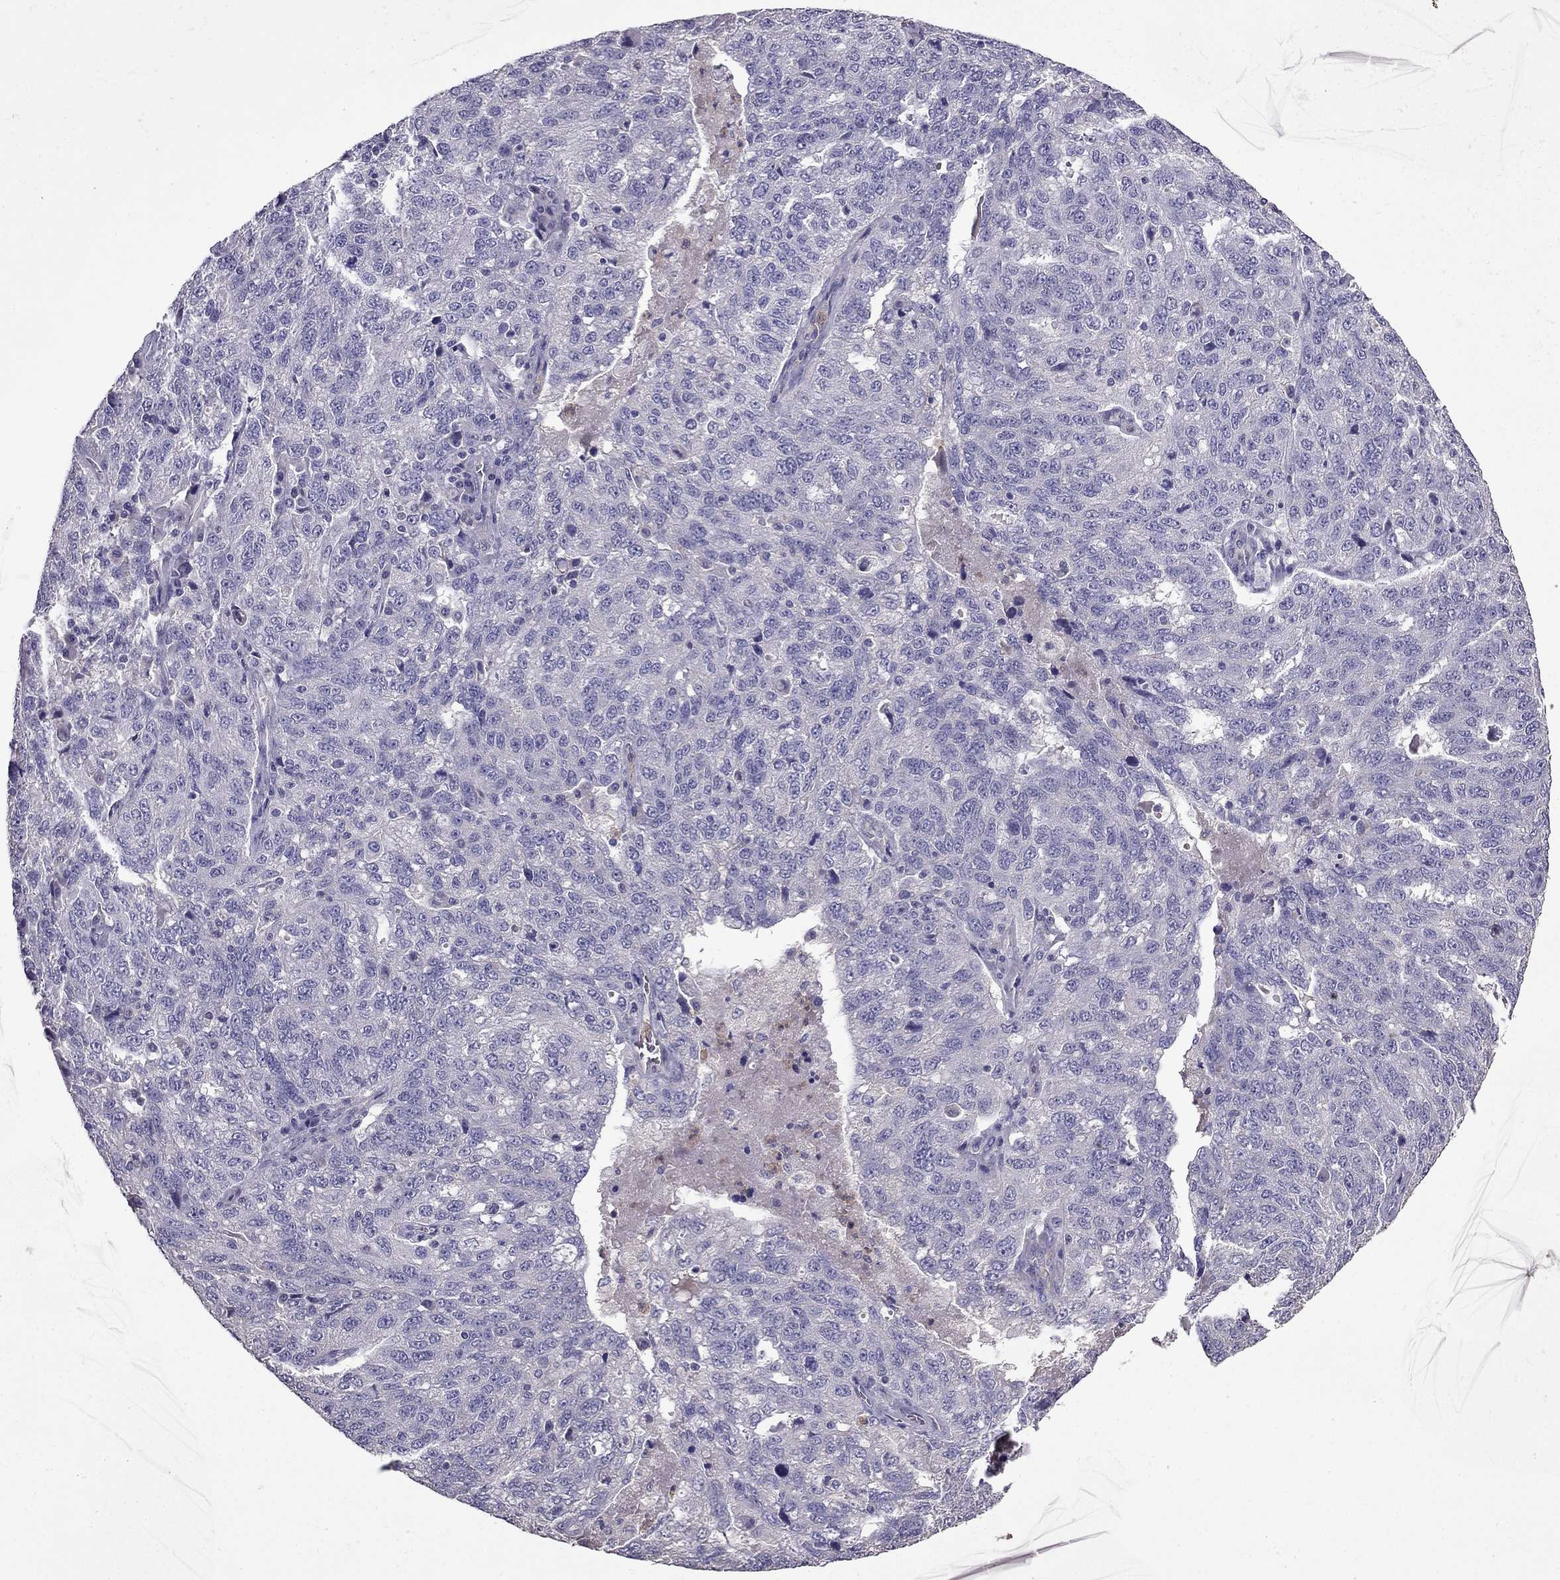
{"staining": {"intensity": "negative", "quantity": "none", "location": "none"}, "tissue": "ovarian cancer", "cell_type": "Tumor cells", "image_type": "cancer", "snomed": [{"axis": "morphology", "description": "Cystadenocarcinoma, serous, NOS"}, {"axis": "topography", "description": "Ovary"}], "caption": "Tumor cells are negative for protein expression in human ovarian cancer.", "gene": "RFLNB", "patient": {"sex": "female", "age": 71}}